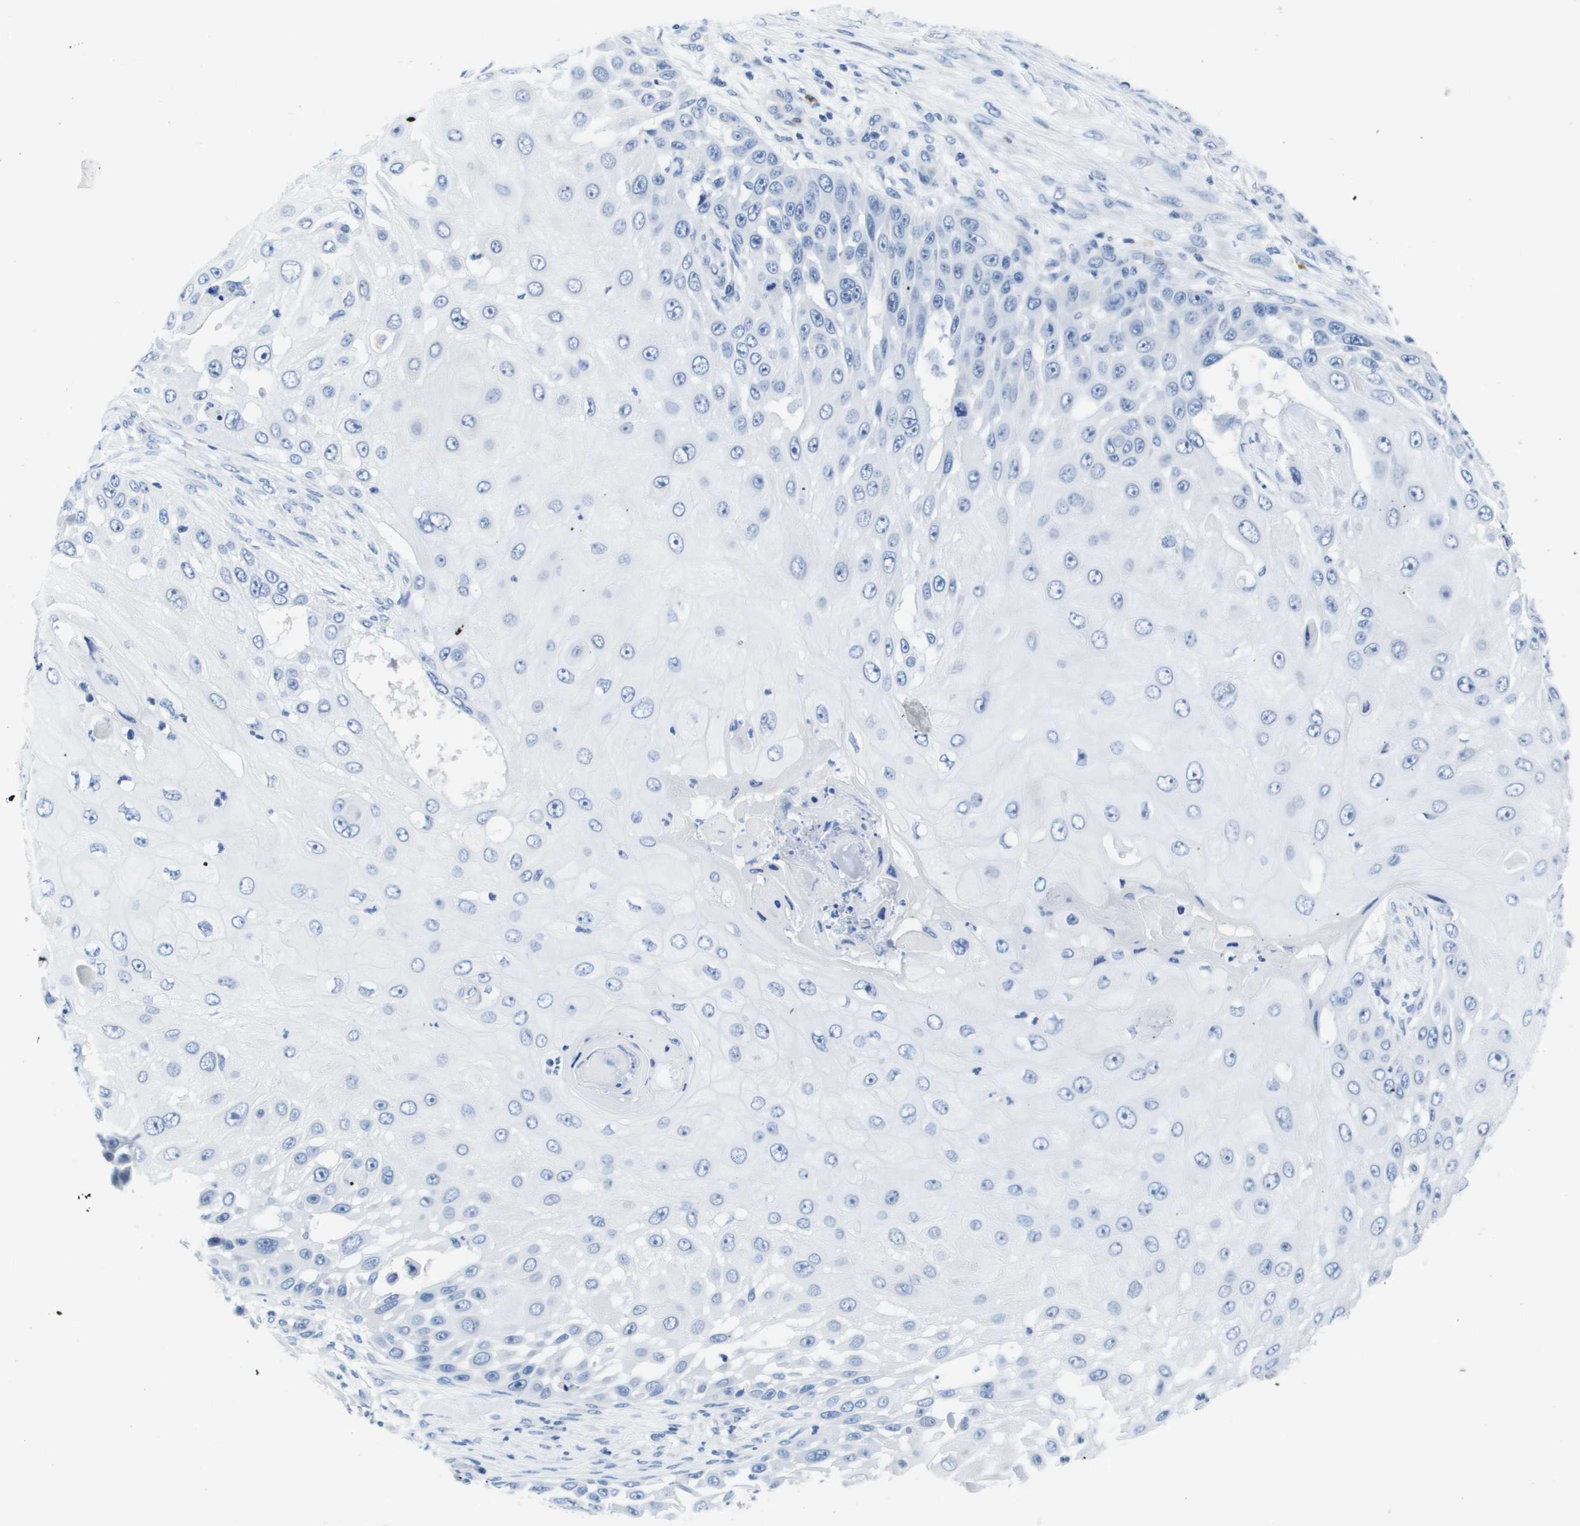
{"staining": {"intensity": "negative", "quantity": "none", "location": "none"}, "tissue": "skin cancer", "cell_type": "Tumor cells", "image_type": "cancer", "snomed": [{"axis": "morphology", "description": "Squamous cell carcinoma, NOS"}, {"axis": "topography", "description": "Skin"}], "caption": "Tumor cells show no significant staining in skin cancer.", "gene": "MS4A1", "patient": {"sex": "female", "age": 44}}